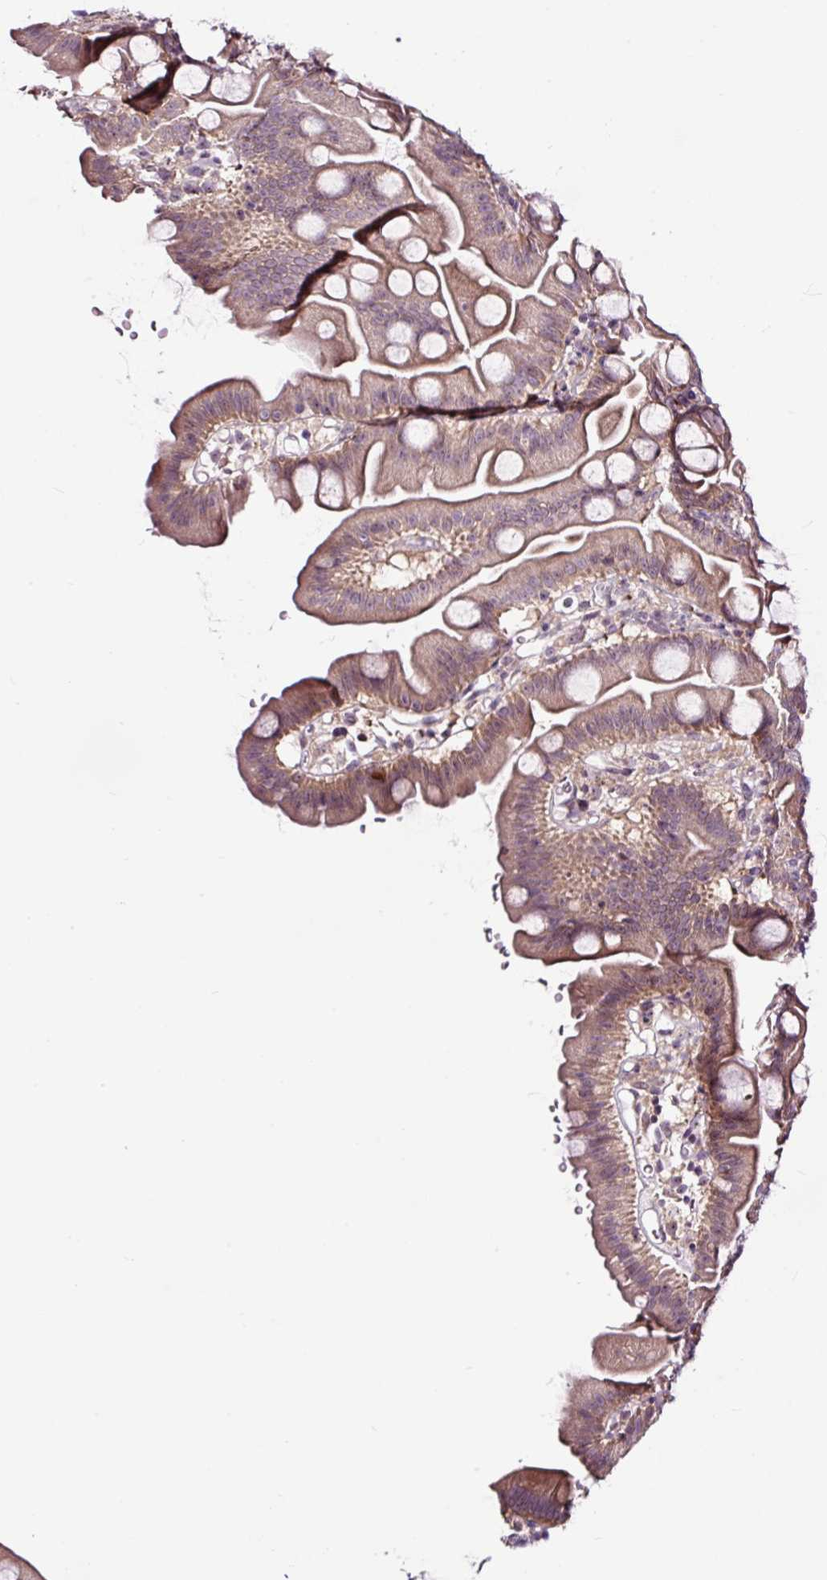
{"staining": {"intensity": "moderate", "quantity": ">75%", "location": "cytoplasmic/membranous"}, "tissue": "small intestine", "cell_type": "Glandular cells", "image_type": "normal", "snomed": [{"axis": "morphology", "description": "Normal tissue, NOS"}, {"axis": "topography", "description": "Small intestine"}], "caption": "About >75% of glandular cells in unremarkable human small intestine exhibit moderate cytoplasmic/membranous protein positivity as visualized by brown immunohistochemical staining.", "gene": "NOM1", "patient": {"sex": "female", "age": 68}}